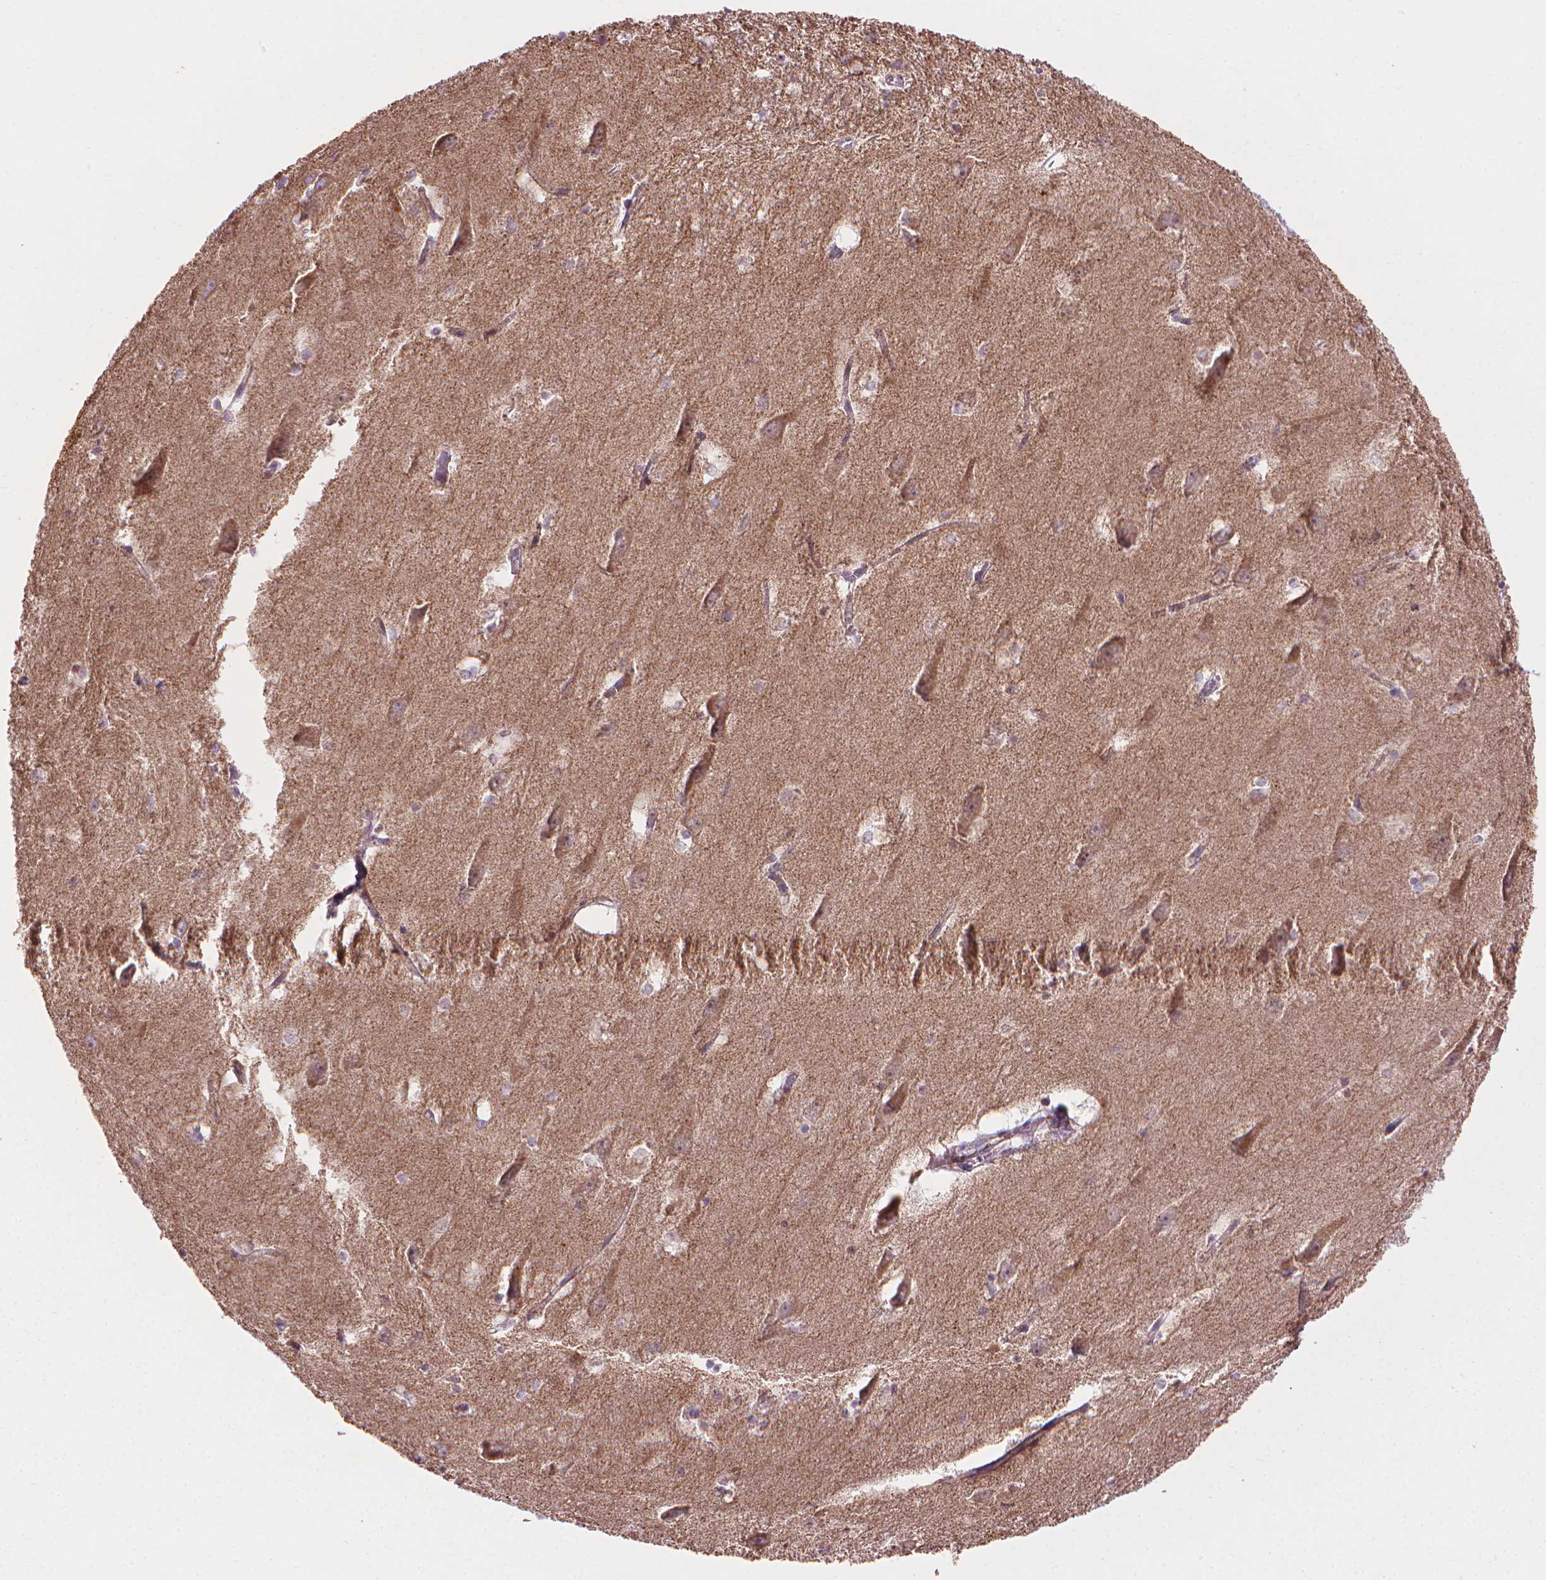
{"staining": {"intensity": "moderate", "quantity": "<25%", "location": "cytoplasmic/membranous"}, "tissue": "hippocampus", "cell_type": "Glial cells", "image_type": "normal", "snomed": [{"axis": "morphology", "description": "Normal tissue, NOS"}, {"axis": "topography", "description": "Lateral ventricle wall"}, {"axis": "topography", "description": "Hippocampus"}], "caption": "Immunohistochemistry (IHC) photomicrograph of unremarkable hippocampus: hippocampus stained using immunohistochemistry displays low levels of moderate protein expression localized specifically in the cytoplasmic/membranous of glial cells, appearing as a cytoplasmic/membranous brown color.", "gene": "VARS2", "patient": {"sex": "female", "age": 63}}